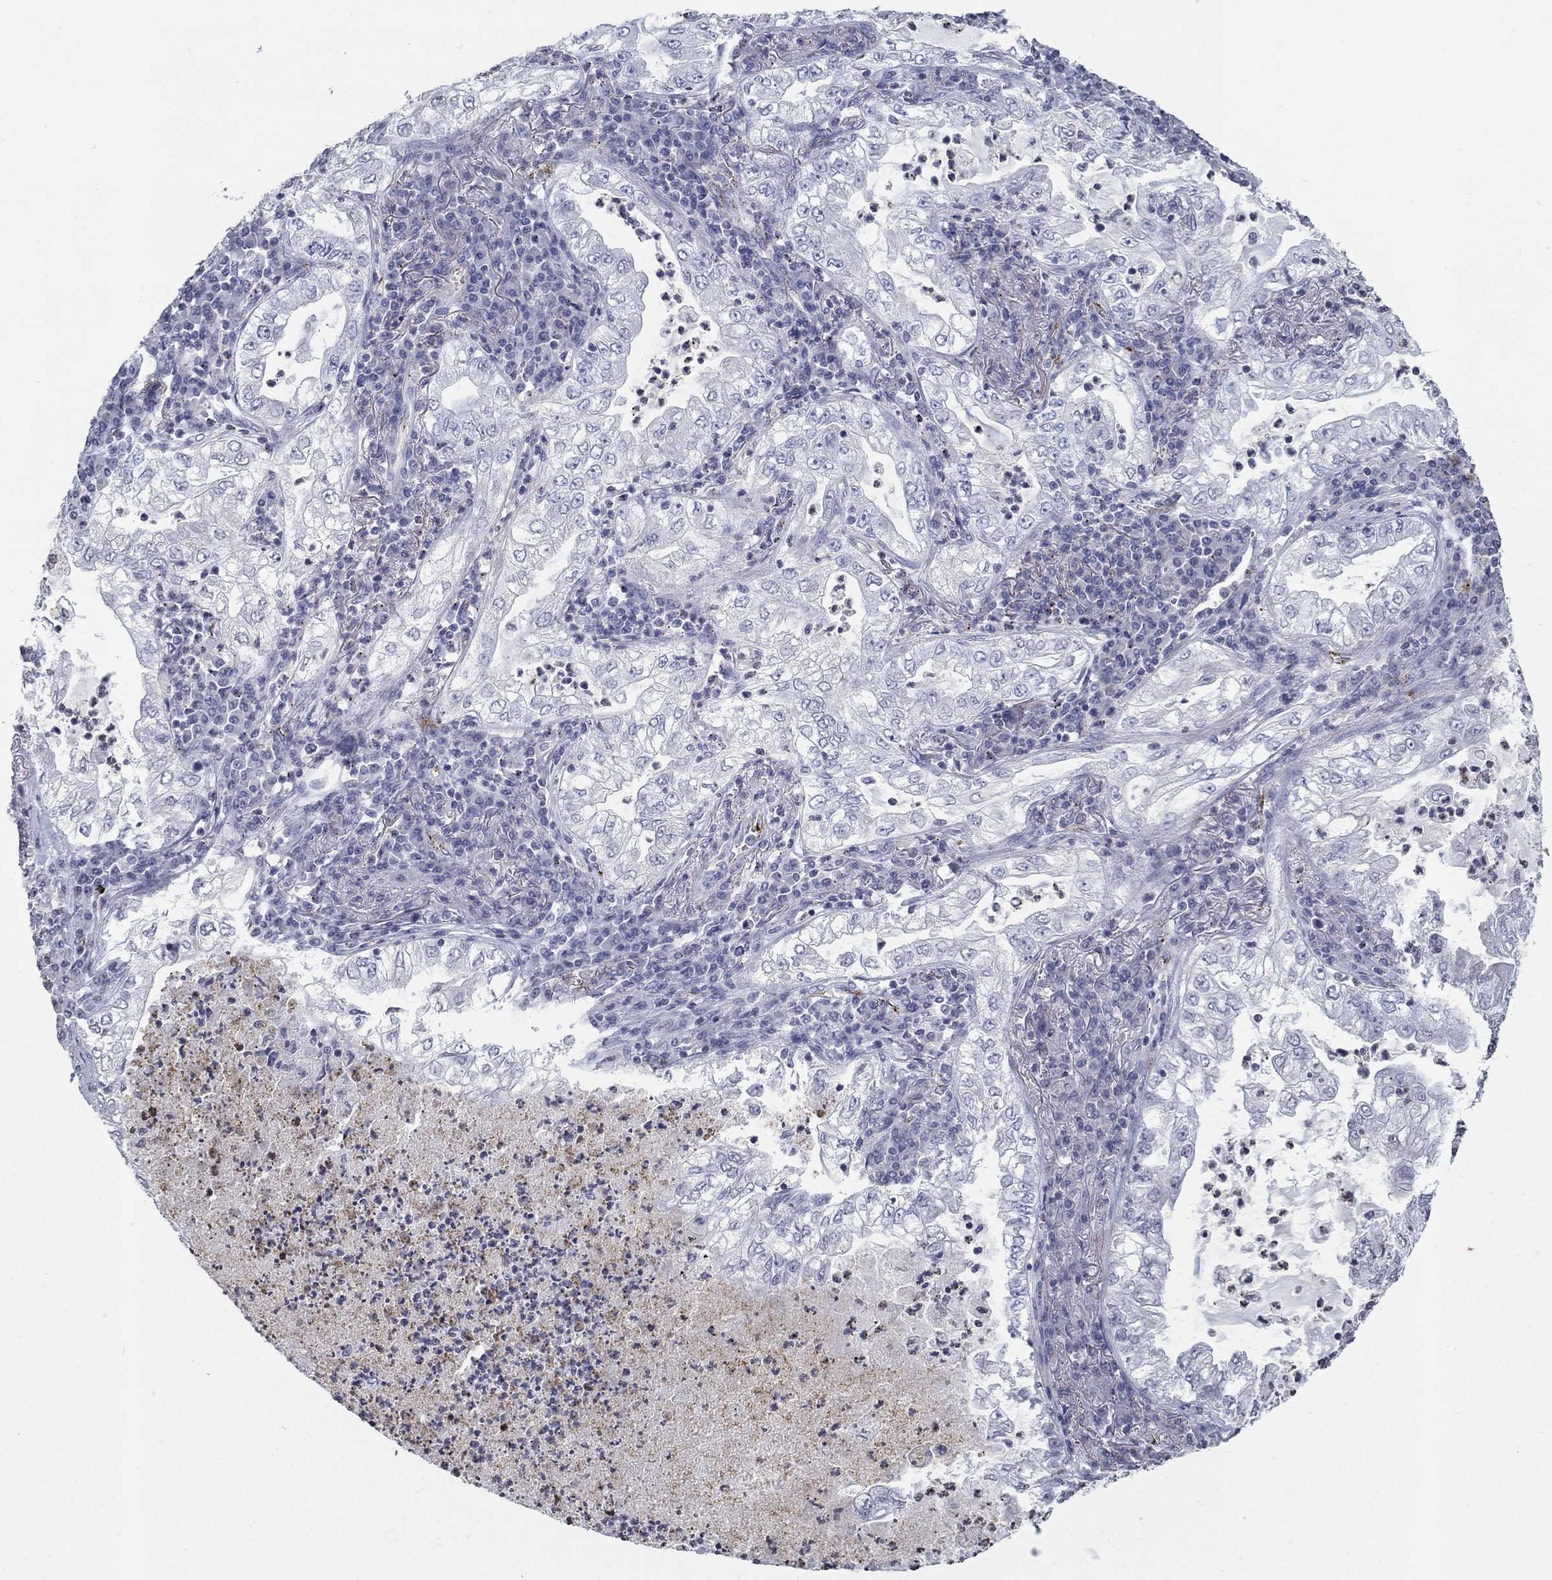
{"staining": {"intensity": "negative", "quantity": "none", "location": "none"}, "tissue": "lung cancer", "cell_type": "Tumor cells", "image_type": "cancer", "snomed": [{"axis": "morphology", "description": "Adenocarcinoma, NOS"}, {"axis": "topography", "description": "Lung"}], "caption": "An image of adenocarcinoma (lung) stained for a protein exhibits no brown staining in tumor cells. (Stains: DAB (3,3'-diaminobenzidine) IHC with hematoxylin counter stain, Microscopy: brightfield microscopy at high magnification).", "gene": "TINAG", "patient": {"sex": "female", "age": 73}}